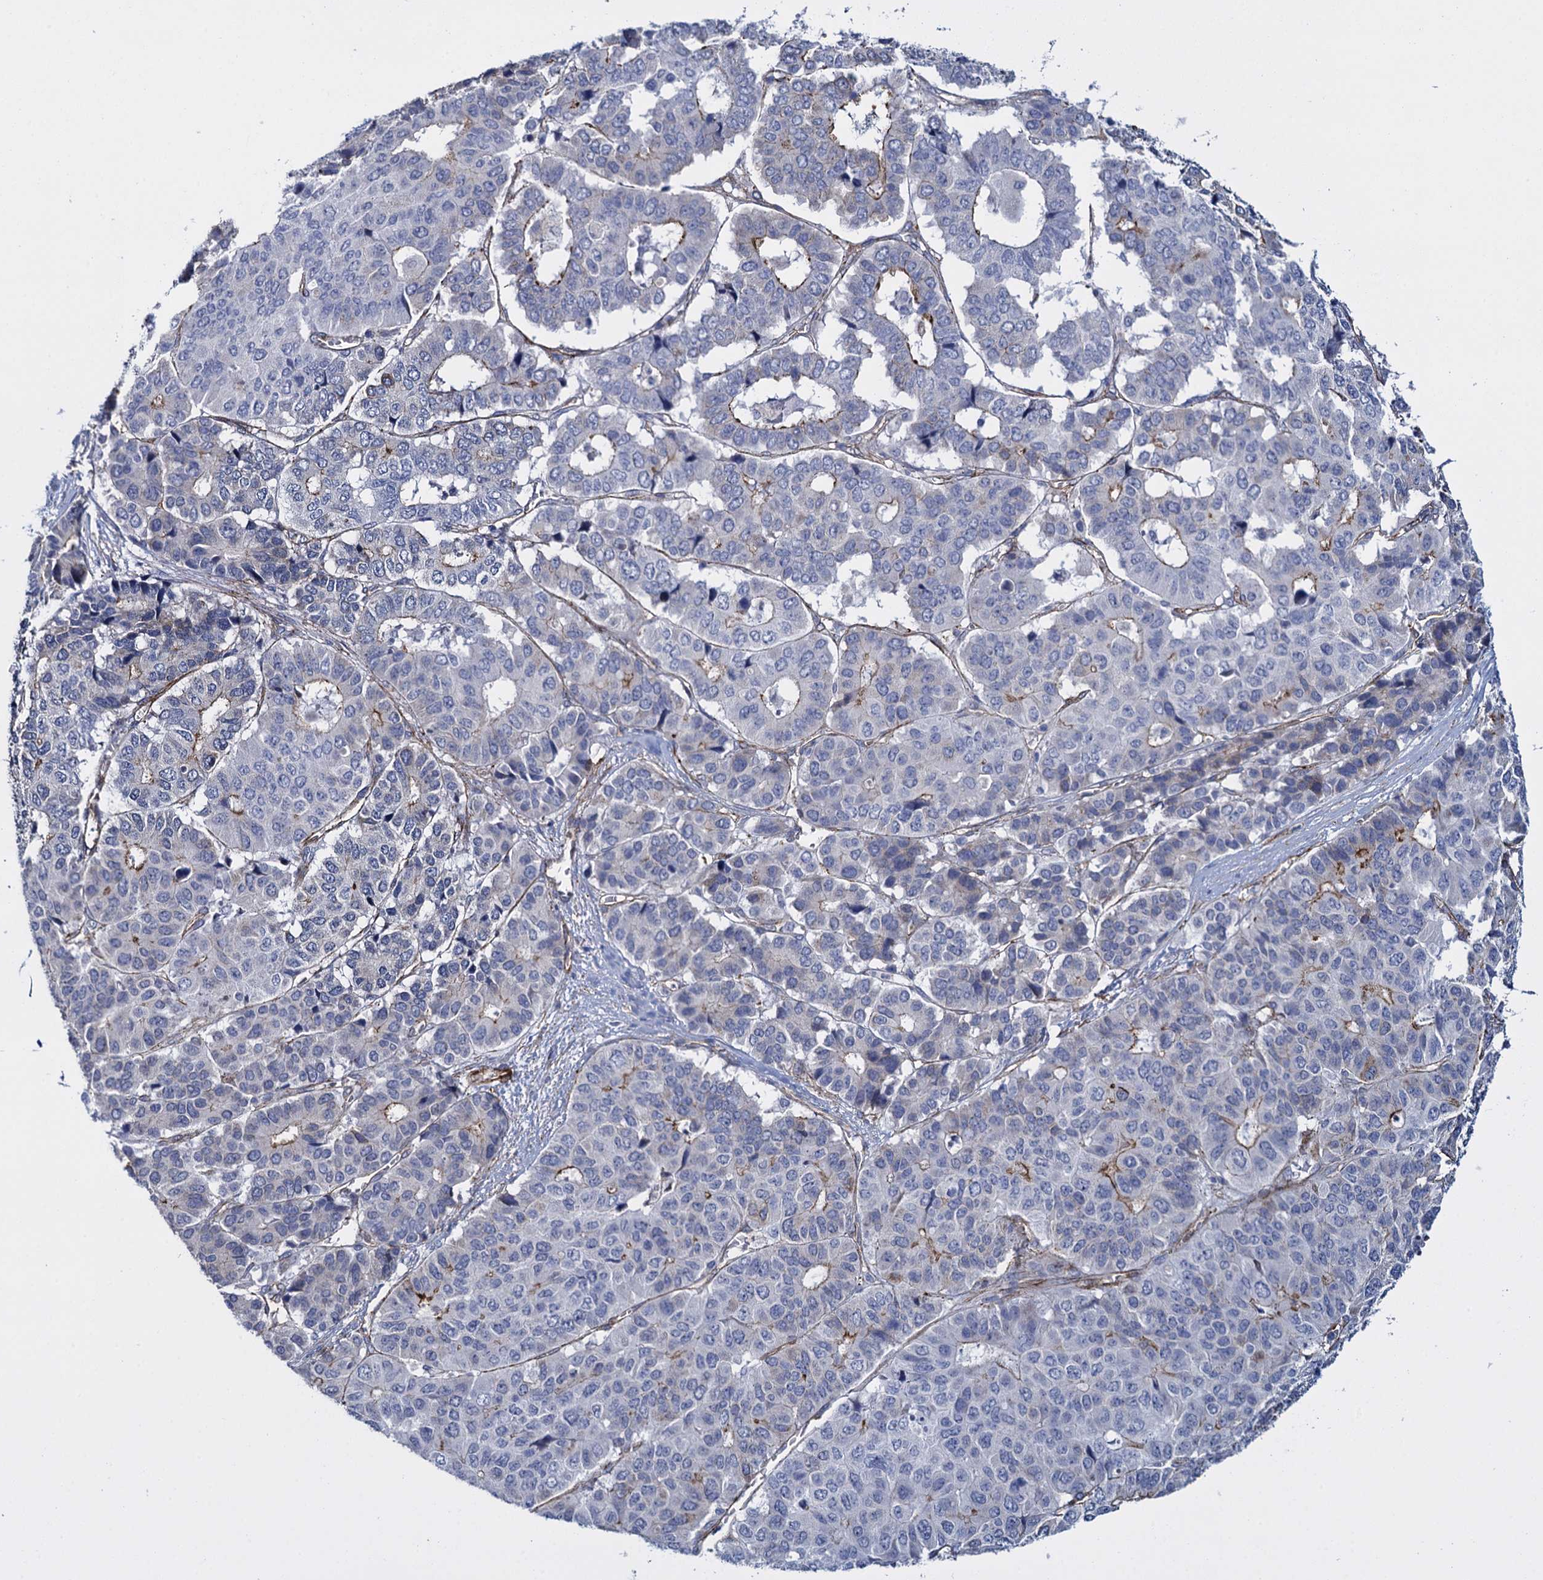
{"staining": {"intensity": "weak", "quantity": "<25%", "location": "cytoplasmic/membranous"}, "tissue": "pancreatic cancer", "cell_type": "Tumor cells", "image_type": "cancer", "snomed": [{"axis": "morphology", "description": "Adenocarcinoma, NOS"}, {"axis": "topography", "description": "Pancreas"}], "caption": "DAB (3,3'-diaminobenzidine) immunohistochemical staining of human pancreatic cancer shows no significant positivity in tumor cells.", "gene": "SNCG", "patient": {"sex": "male", "age": 50}}